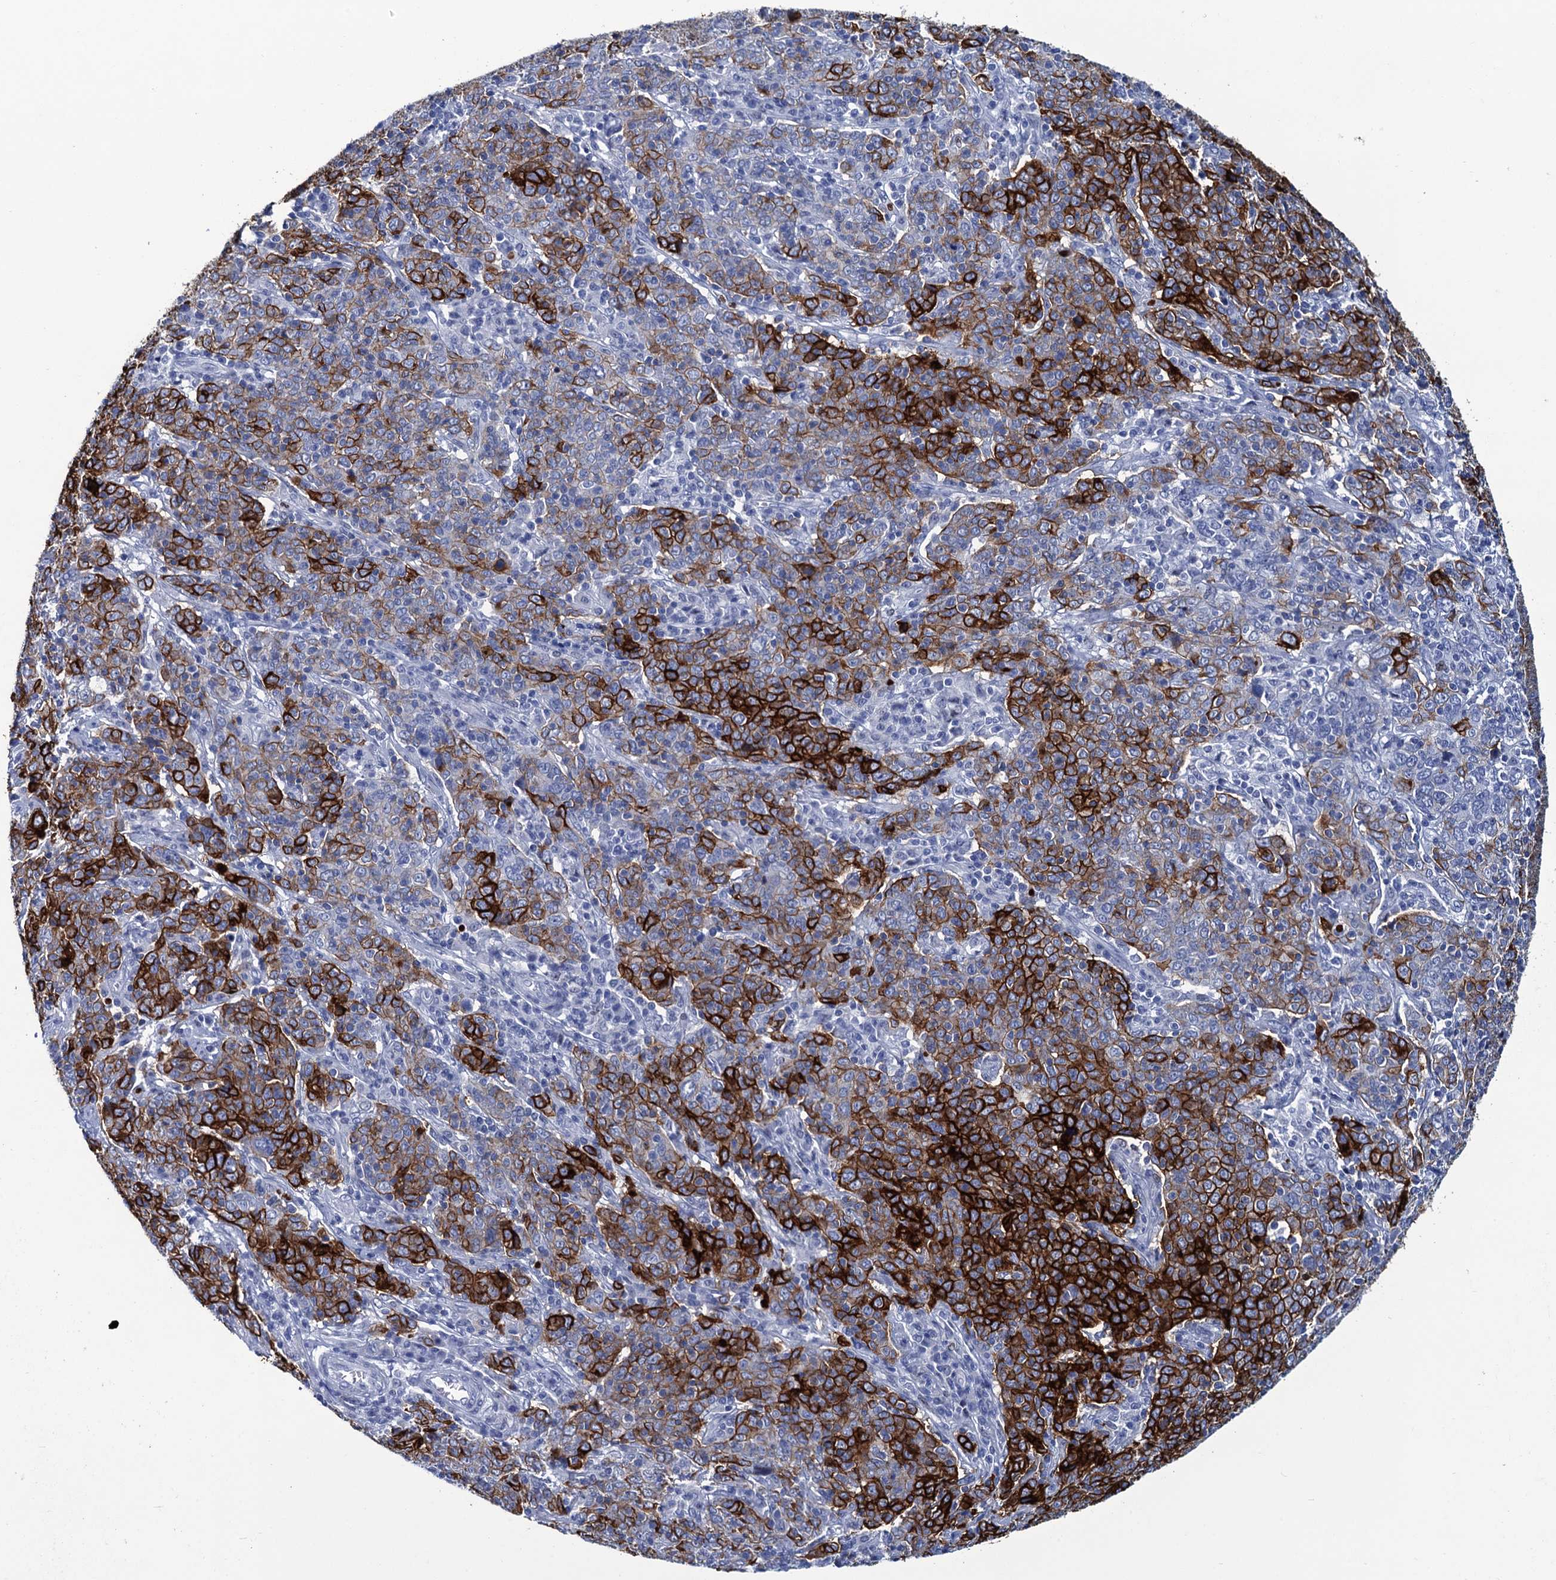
{"staining": {"intensity": "strong", "quantity": ">75%", "location": "cytoplasmic/membranous"}, "tissue": "cervical cancer", "cell_type": "Tumor cells", "image_type": "cancer", "snomed": [{"axis": "morphology", "description": "Squamous cell carcinoma, NOS"}, {"axis": "topography", "description": "Cervix"}], "caption": "IHC of cervical cancer reveals high levels of strong cytoplasmic/membranous staining in about >75% of tumor cells.", "gene": "RHCG", "patient": {"sex": "female", "age": 67}}